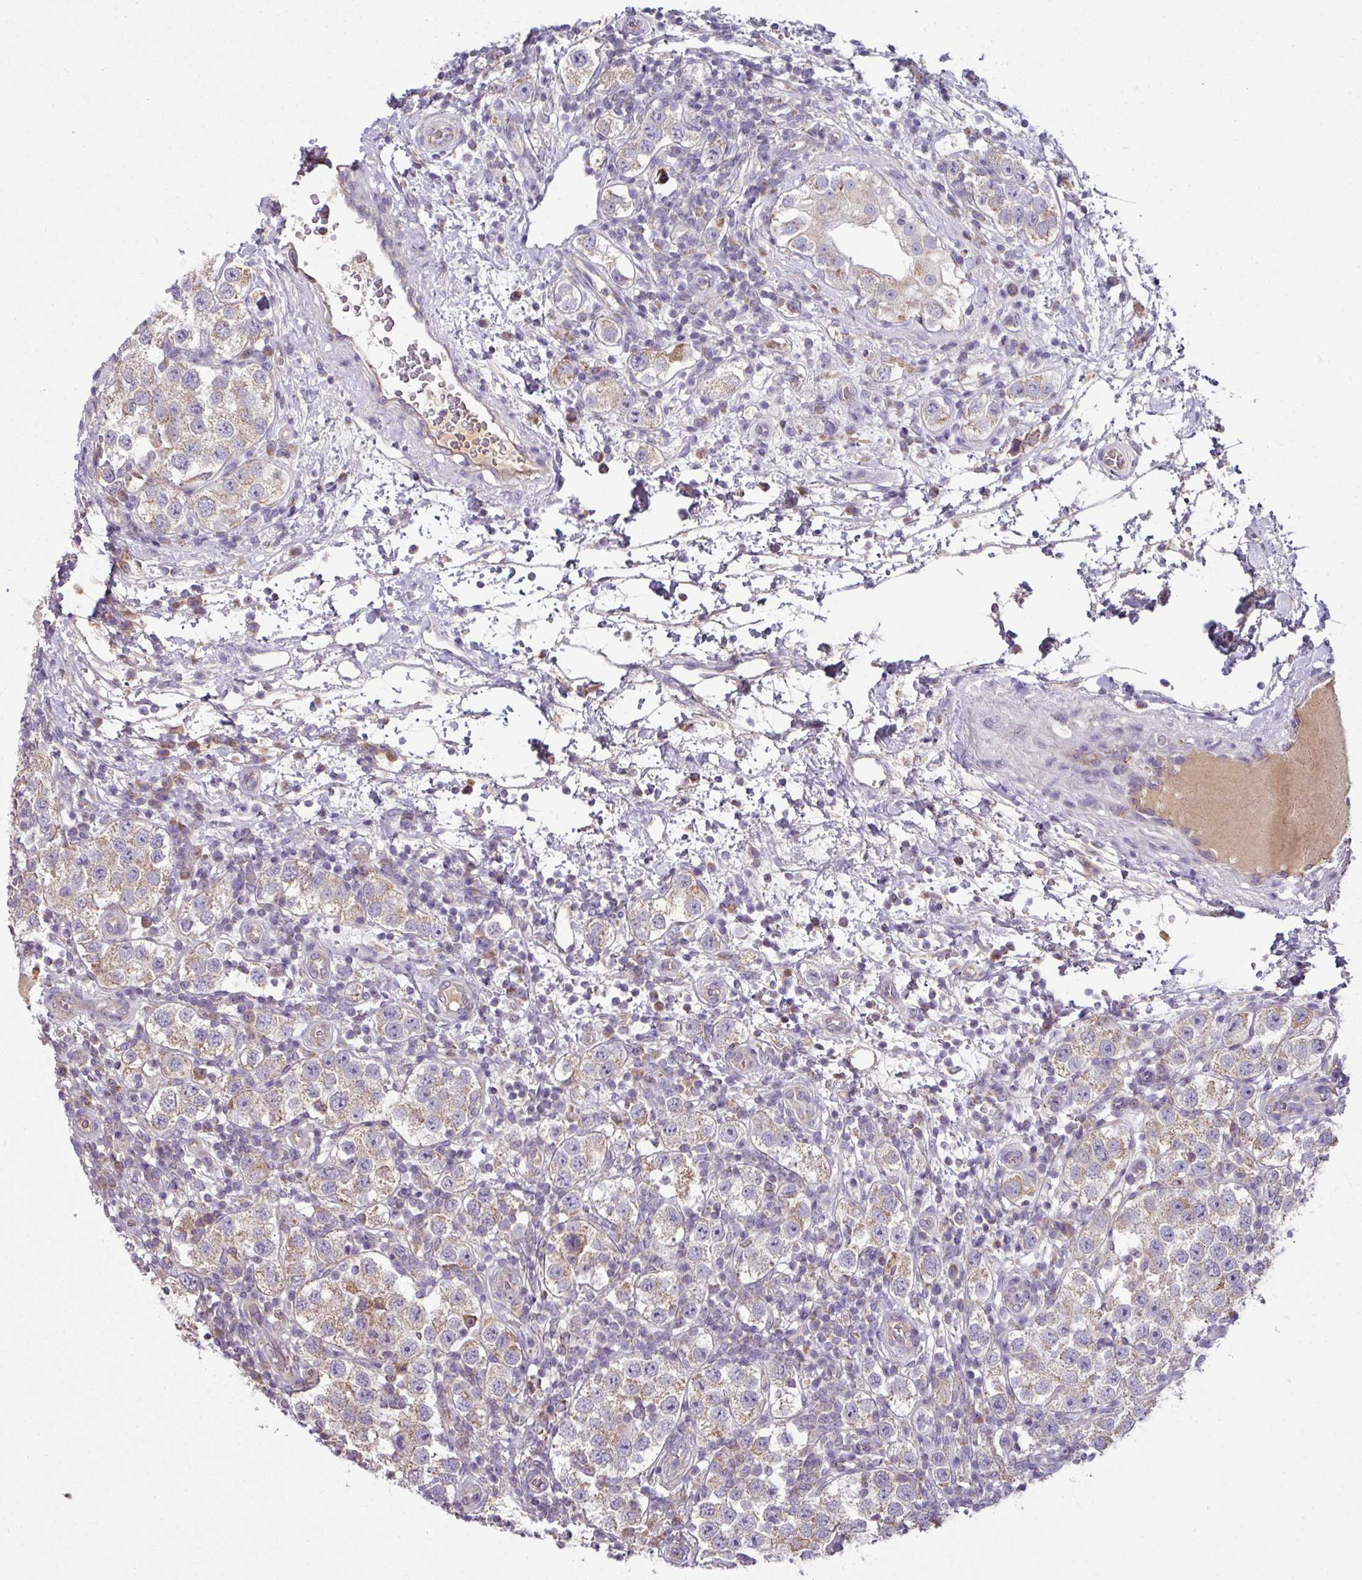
{"staining": {"intensity": "moderate", "quantity": ">75%", "location": "cytoplasmic/membranous"}, "tissue": "testis cancer", "cell_type": "Tumor cells", "image_type": "cancer", "snomed": [{"axis": "morphology", "description": "Seminoma, NOS"}, {"axis": "topography", "description": "Testis"}], "caption": "Brown immunohistochemical staining in testis cancer (seminoma) exhibits moderate cytoplasmic/membranous positivity in approximately >75% of tumor cells.", "gene": "LRRC9", "patient": {"sex": "male", "age": 37}}